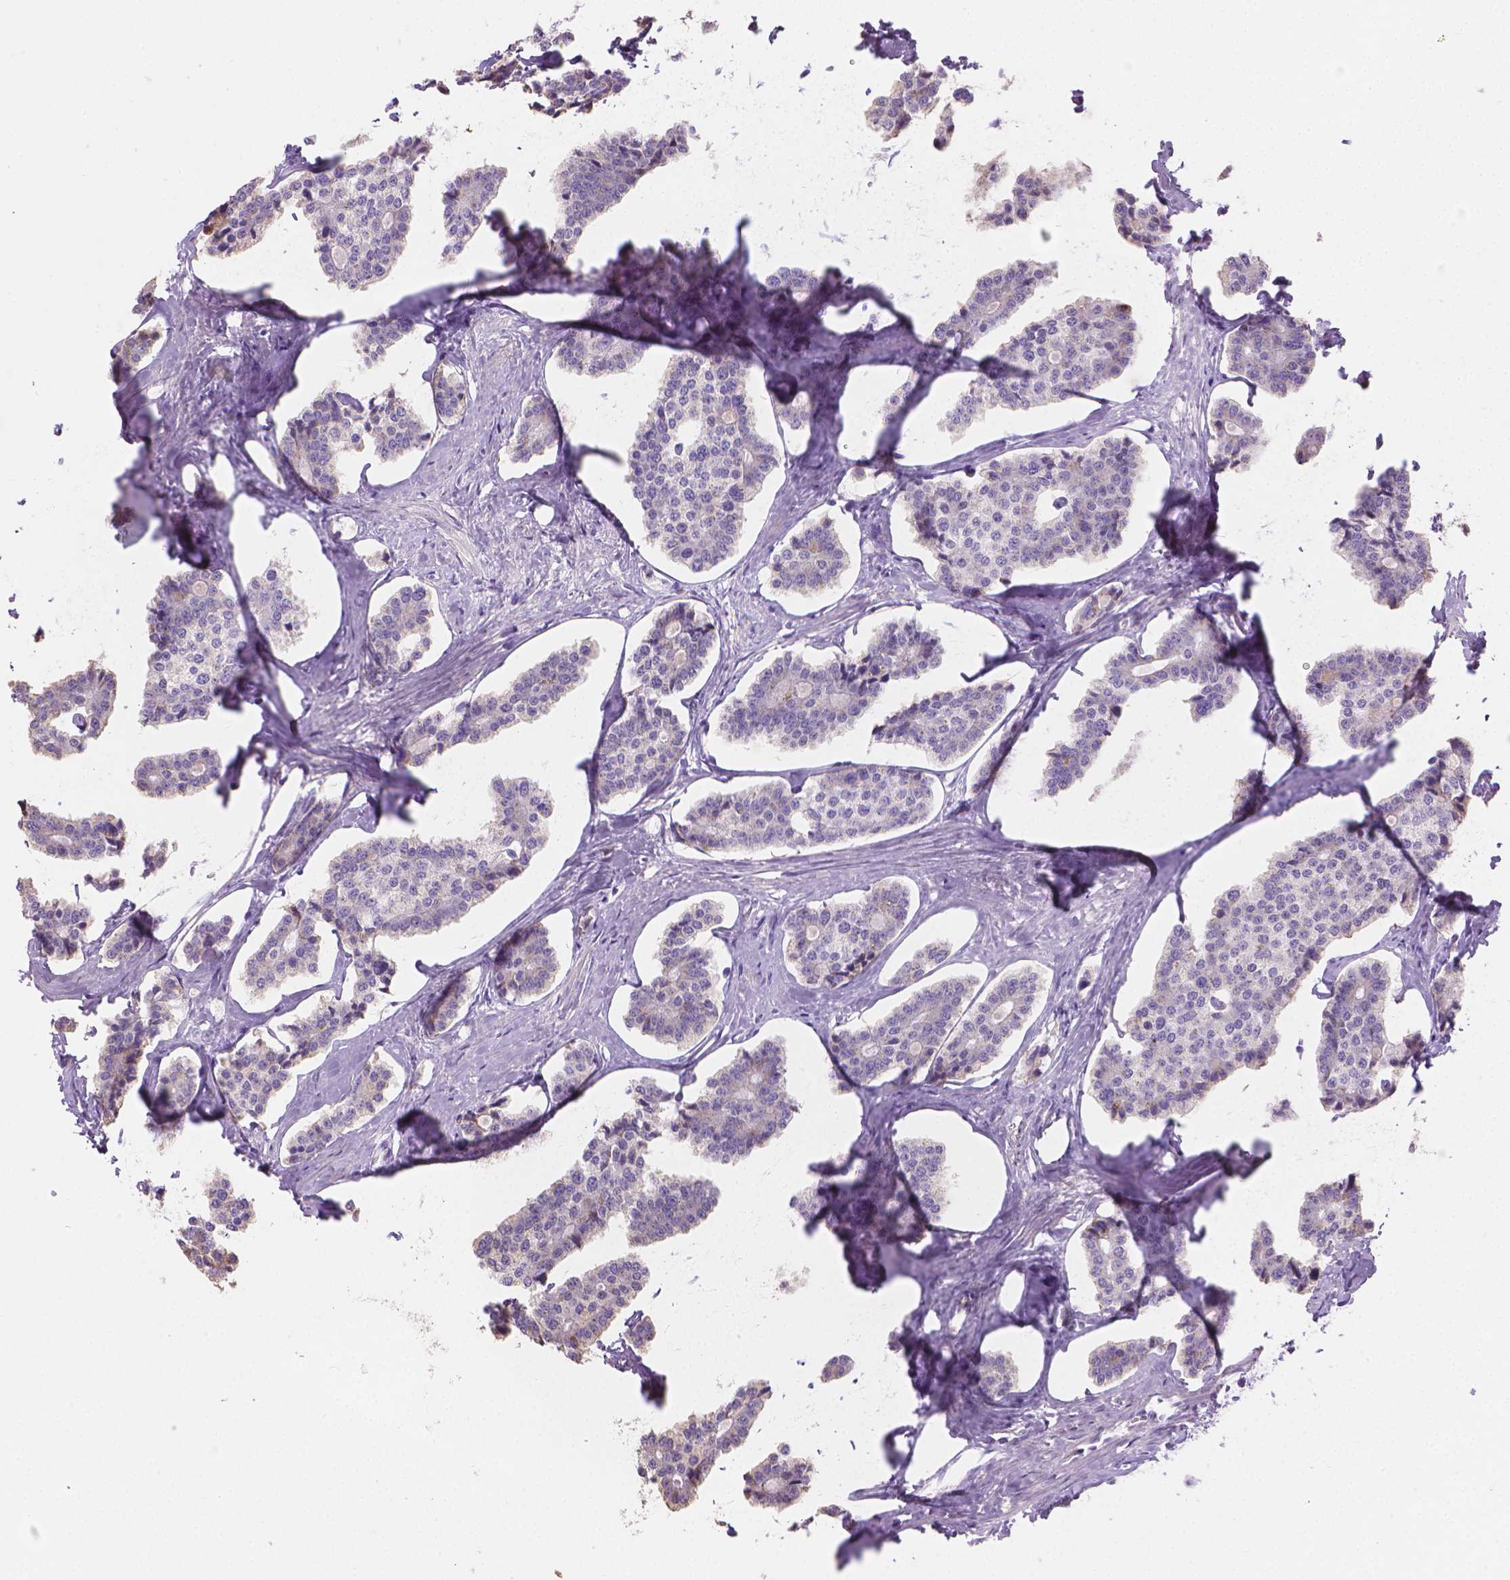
{"staining": {"intensity": "negative", "quantity": "none", "location": "none"}, "tissue": "carcinoid", "cell_type": "Tumor cells", "image_type": "cancer", "snomed": [{"axis": "morphology", "description": "Carcinoid, malignant, NOS"}, {"axis": "topography", "description": "Small intestine"}], "caption": "DAB immunohistochemical staining of carcinoid demonstrates no significant staining in tumor cells.", "gene": "CABCOCO1", "patient": {"sex": "female", "age": 65}}